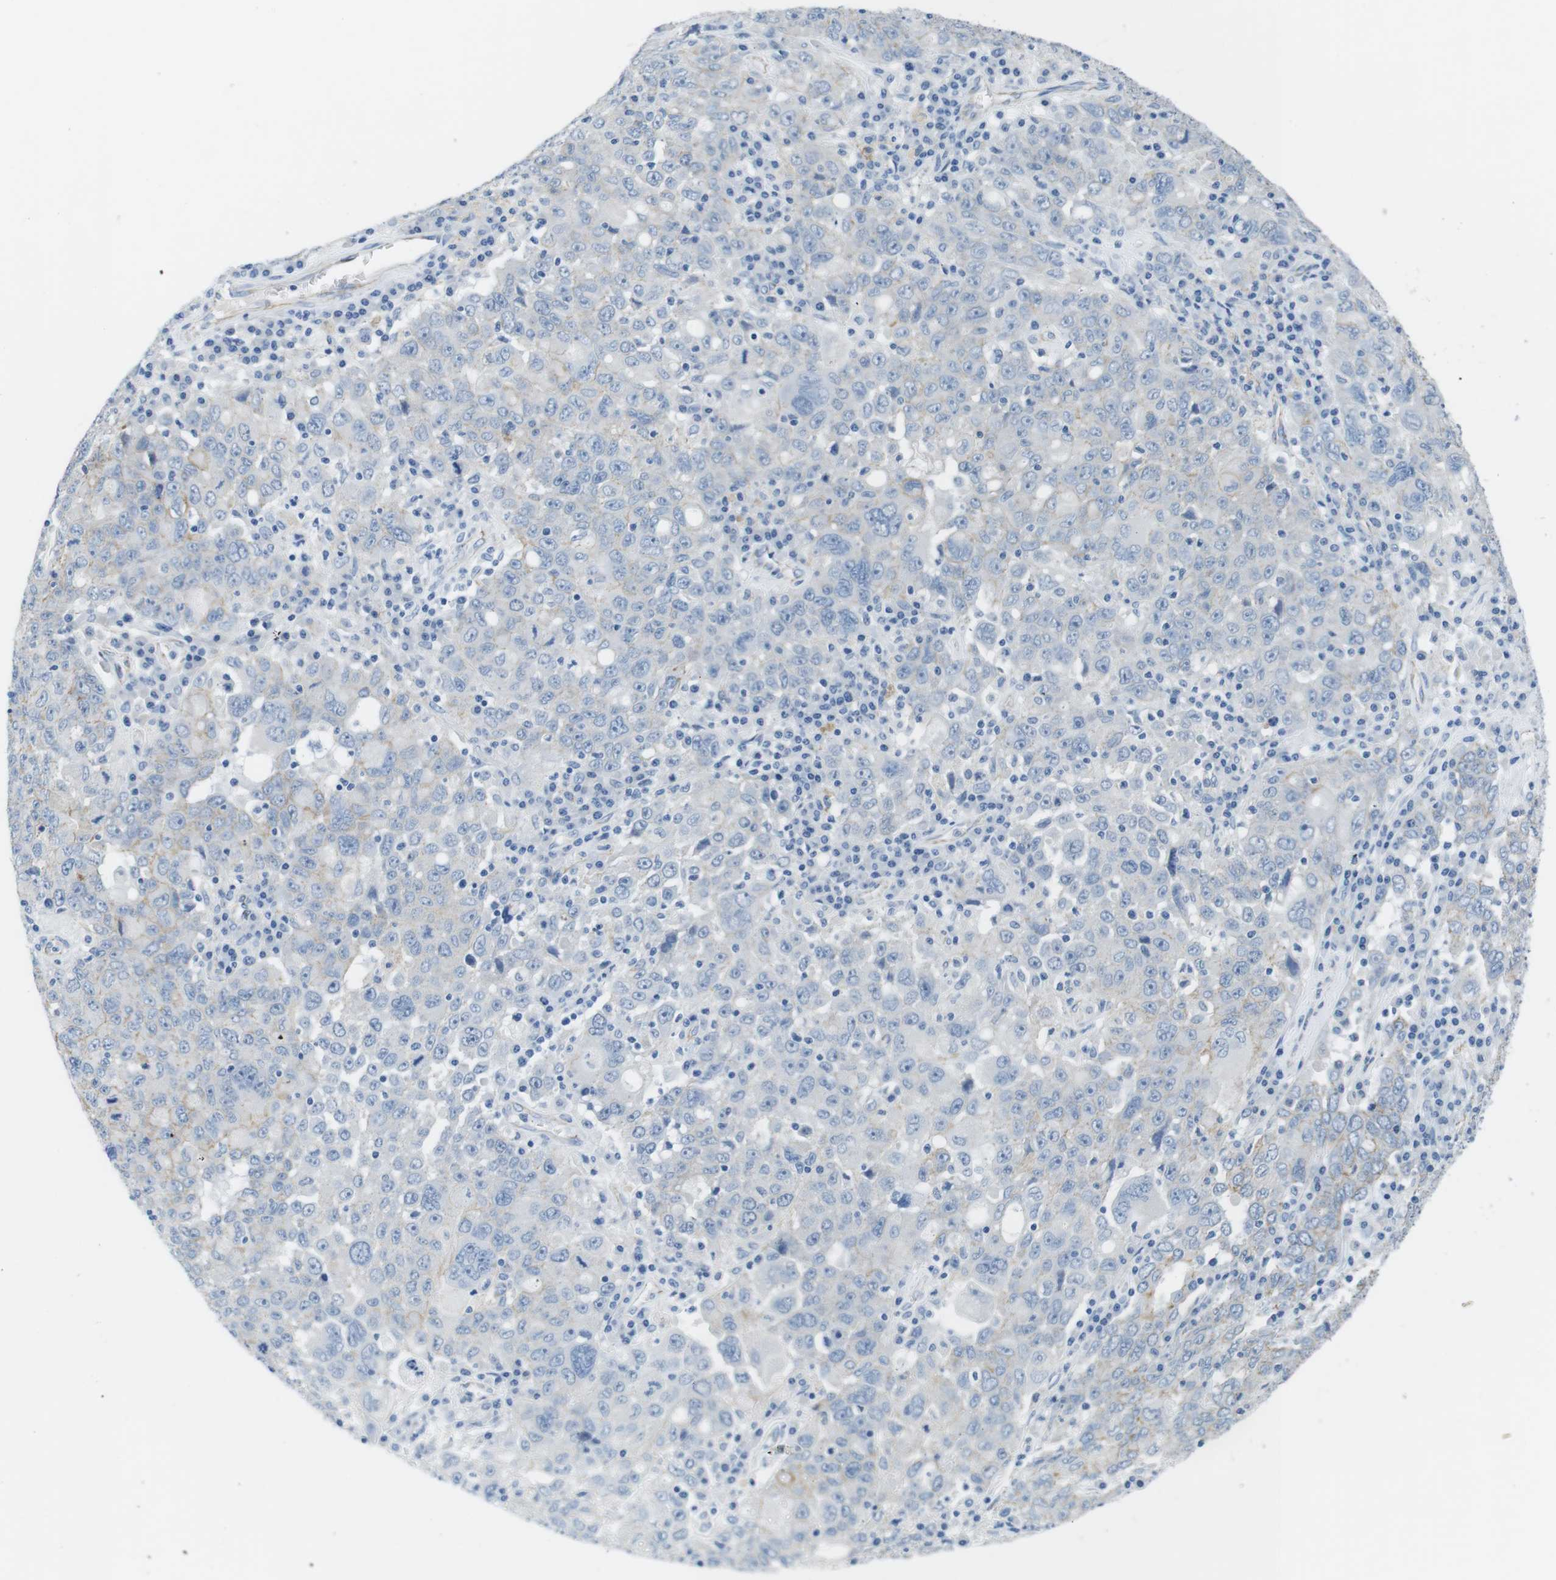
{"staining": {"intensity": "weak", "quantity": "<25%", "location": "cytoplasmic/membranous"}, "tissue": "ovarian cancer", "cell_type": "Tumor cells", "image_type": "cancer", "snomed": [{"axis": "morphology", "description": "Carcinoma, endometroid"}, {"axis": "topography", "description": "Ovary"}], "caption": "Tumor cells are negative for brown protein staining in endometroid carcinoma (ovarian).", "gene": "SLC6A6", "patient": {"sex": "female", "age": 62}}